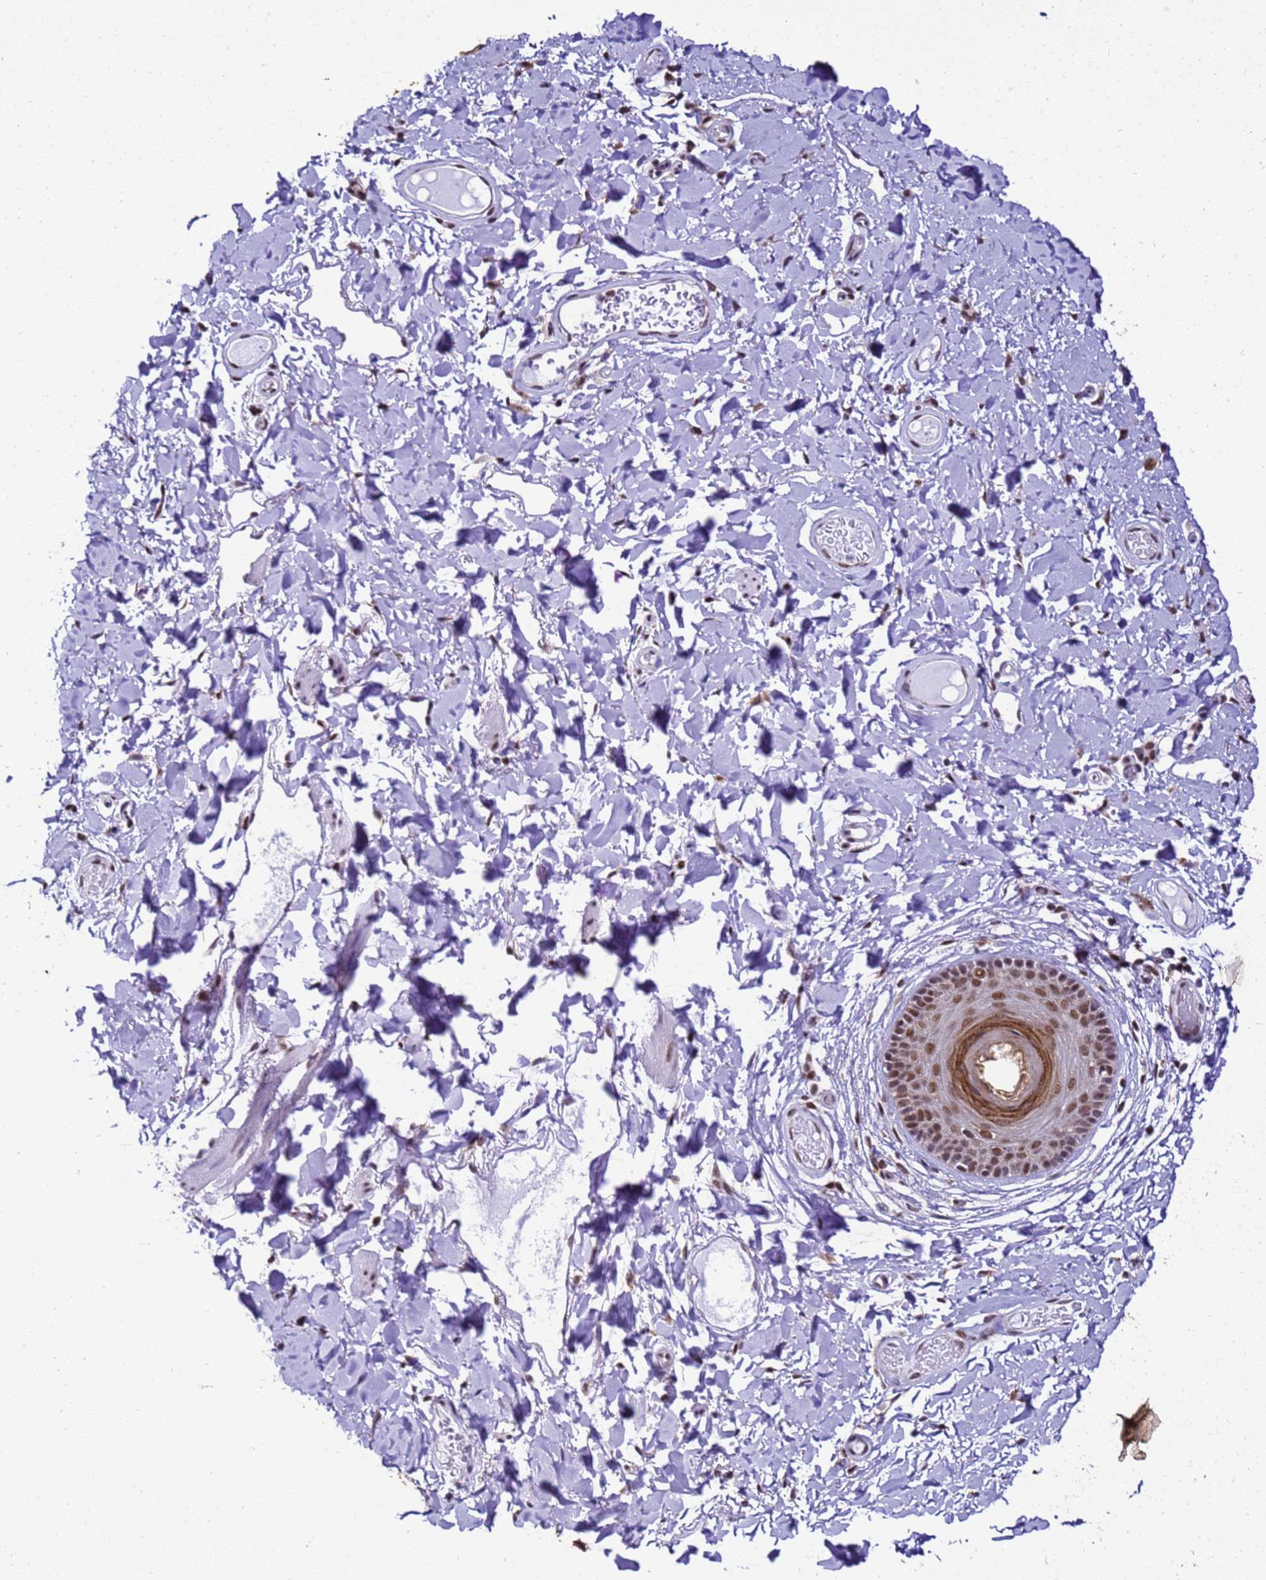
{"staining": {"intensity": "moderate", "quantity": ">75%", "location": "cytoplasmic/membranous"}, "tissue": "skin", "cell_type": "Epidermal cells", "image_type": "normal", "snomed": [{"axis": "morphology", "description": "Normal tissue, NOS"}, {"axis": "topography", "description": "Vulva"}], "caption": "IHC staining of benign skin, which exhibits medium levels of moderate cytoplasmic/membranous staining in approximately >75% of epidermal cells indicating moderate cytoplasmic/membranous protein staining. The staining was performed using DAB (3,3'-diaminobenzidine) (brown) for protein detection and nuclei were counterstained in hematoxylin (blue).", "gene": "SMN1", "patient": {"sex": "female", "age": 73}}